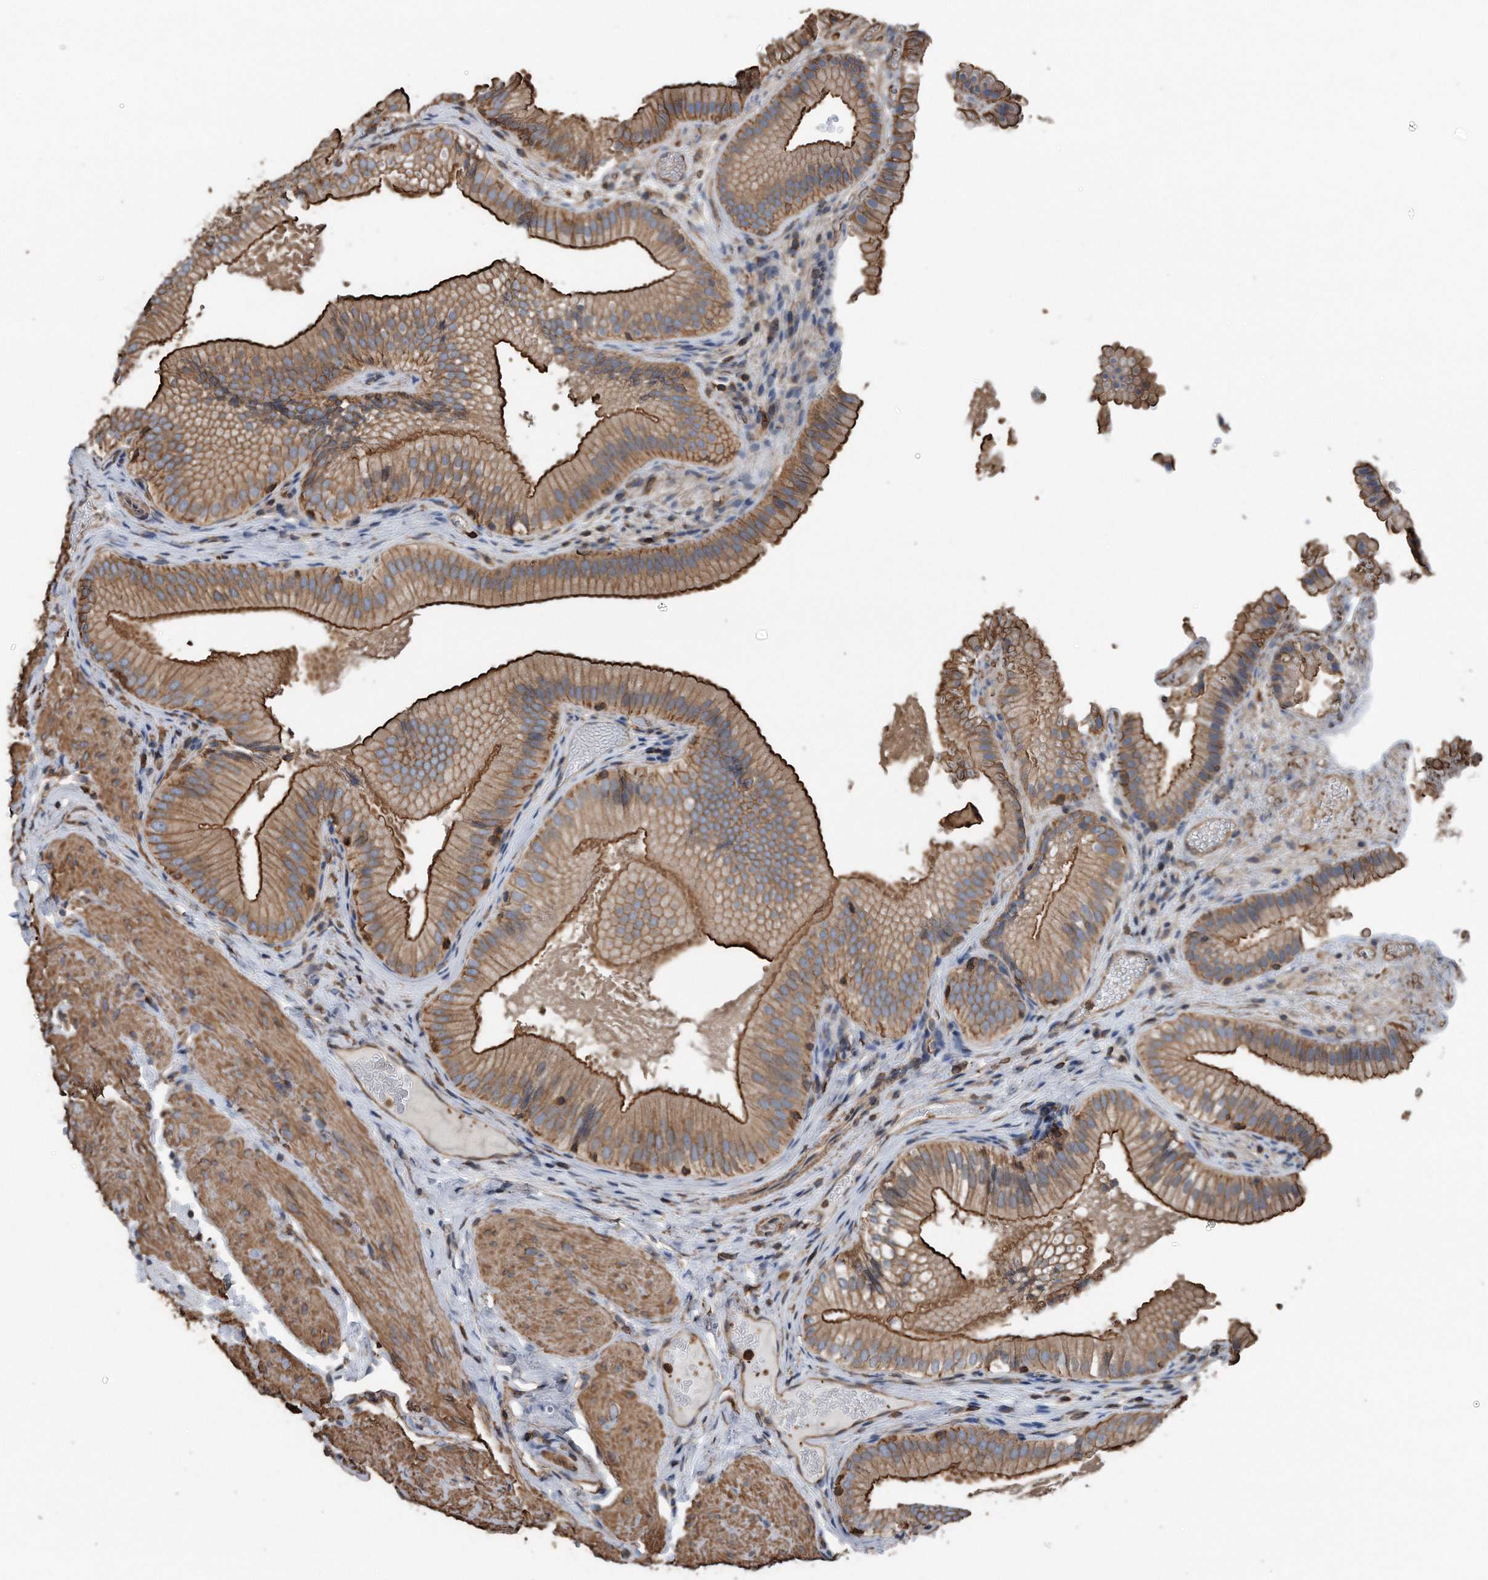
{"staining": {"intensity": "strong", "quantity": ">75%", "location": "cytoplasmic/membranous"}, "tissue": "gallbladder", "cell_type": "Glandular cells", "image_type": "normal", "snomed": [{"axis": "morphology", "description": "Normal tissue, NOS"}, {"axis": "topography", "description": "Gallbladder"}], "caption": "Normal gallbladder displays strong cytoplasmic/membranous staining in approximately >75% of glandular cells.", "gene": "RSPO3", "patient": {"sex": "female", "age": 30}}